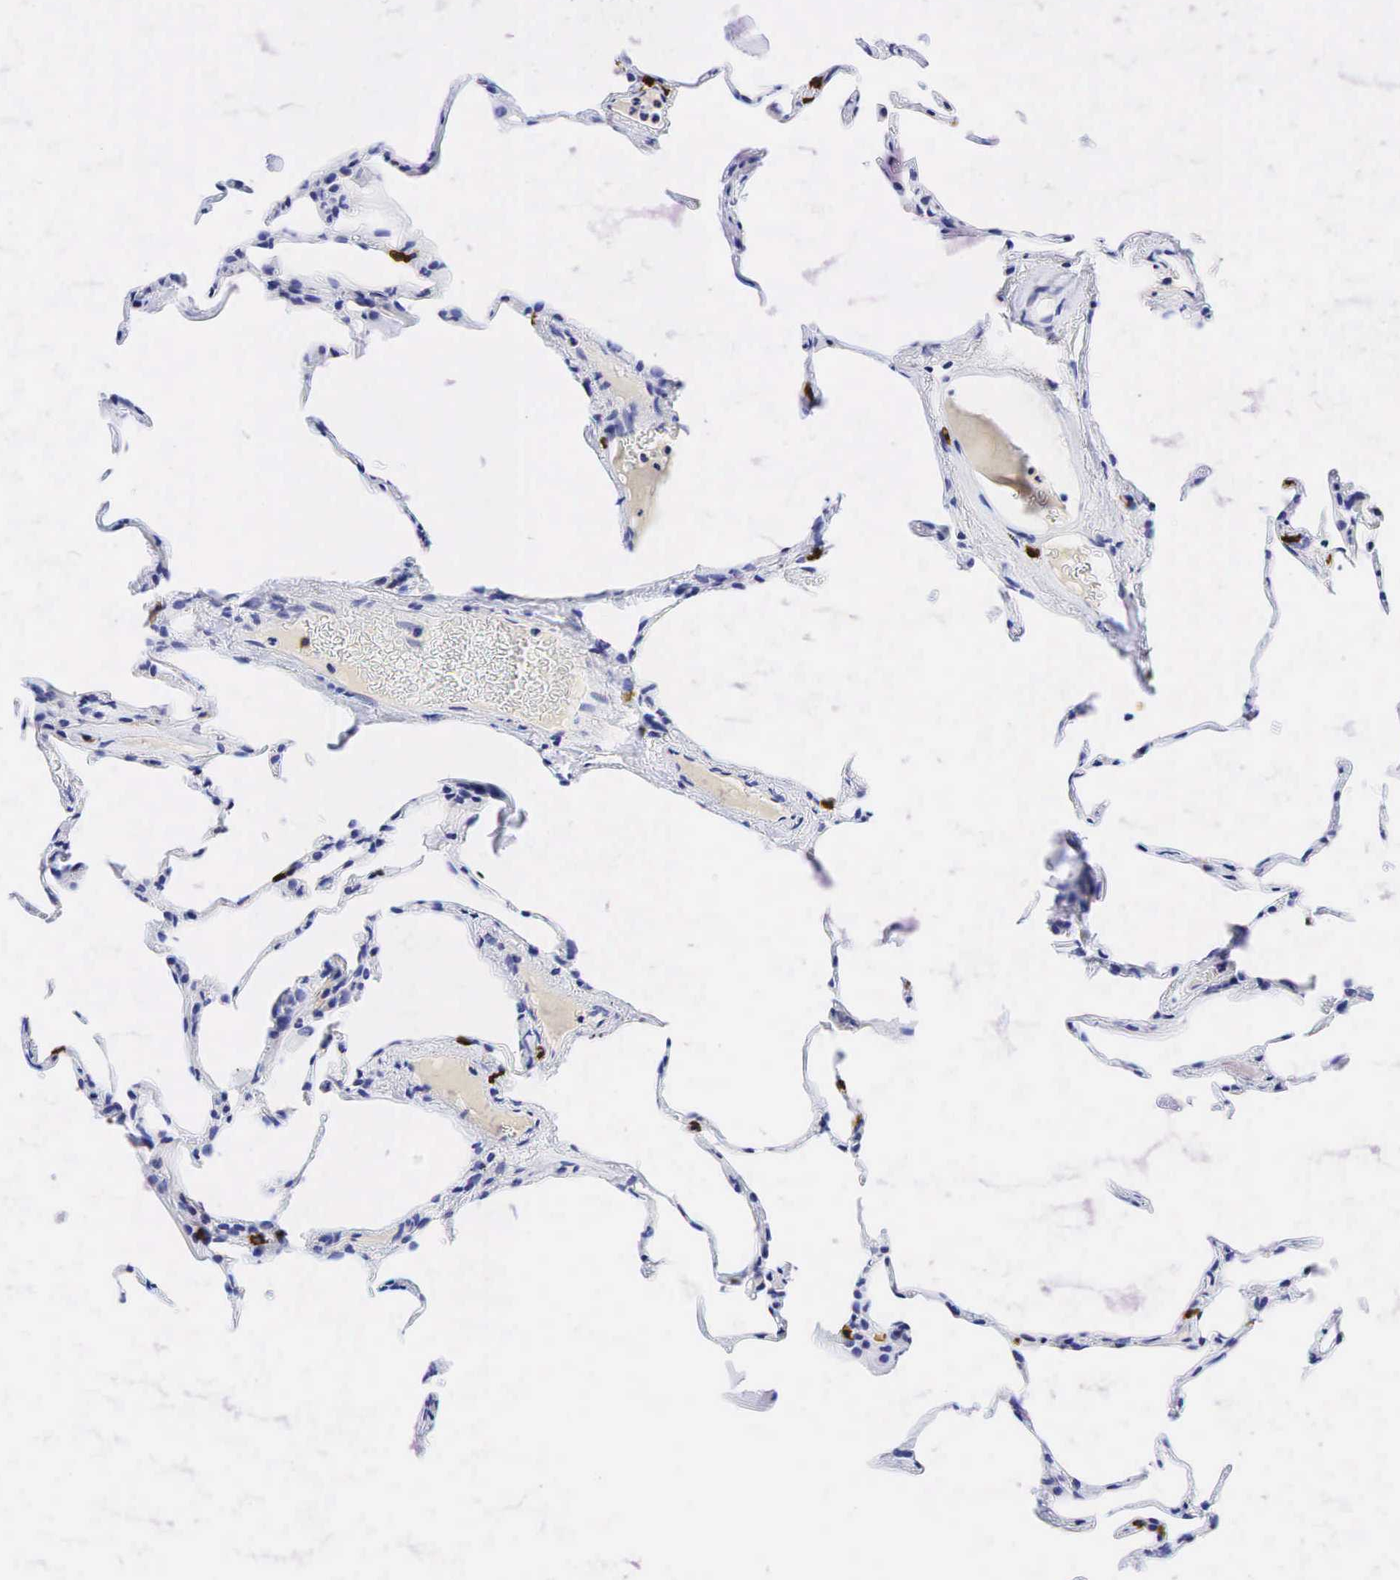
{"staining": {"intensity": "negative", "quantity": "none", "location": "none"}, "tissue": "lung", "cell_type": "Alveolar cells", "image_type": "normal", "snomed": [{"axis": "morphology", "description": "Normal tissue, NOS"}, {"axis": "topography", "description": "Lung"}], "caption": "Lung was stained to show a protein in brown. There is no significant expression in alveolar cells. Nuclei are stained in blue.", "gene": "CD8A", "patient": {"sex": "female", "age": 75}}